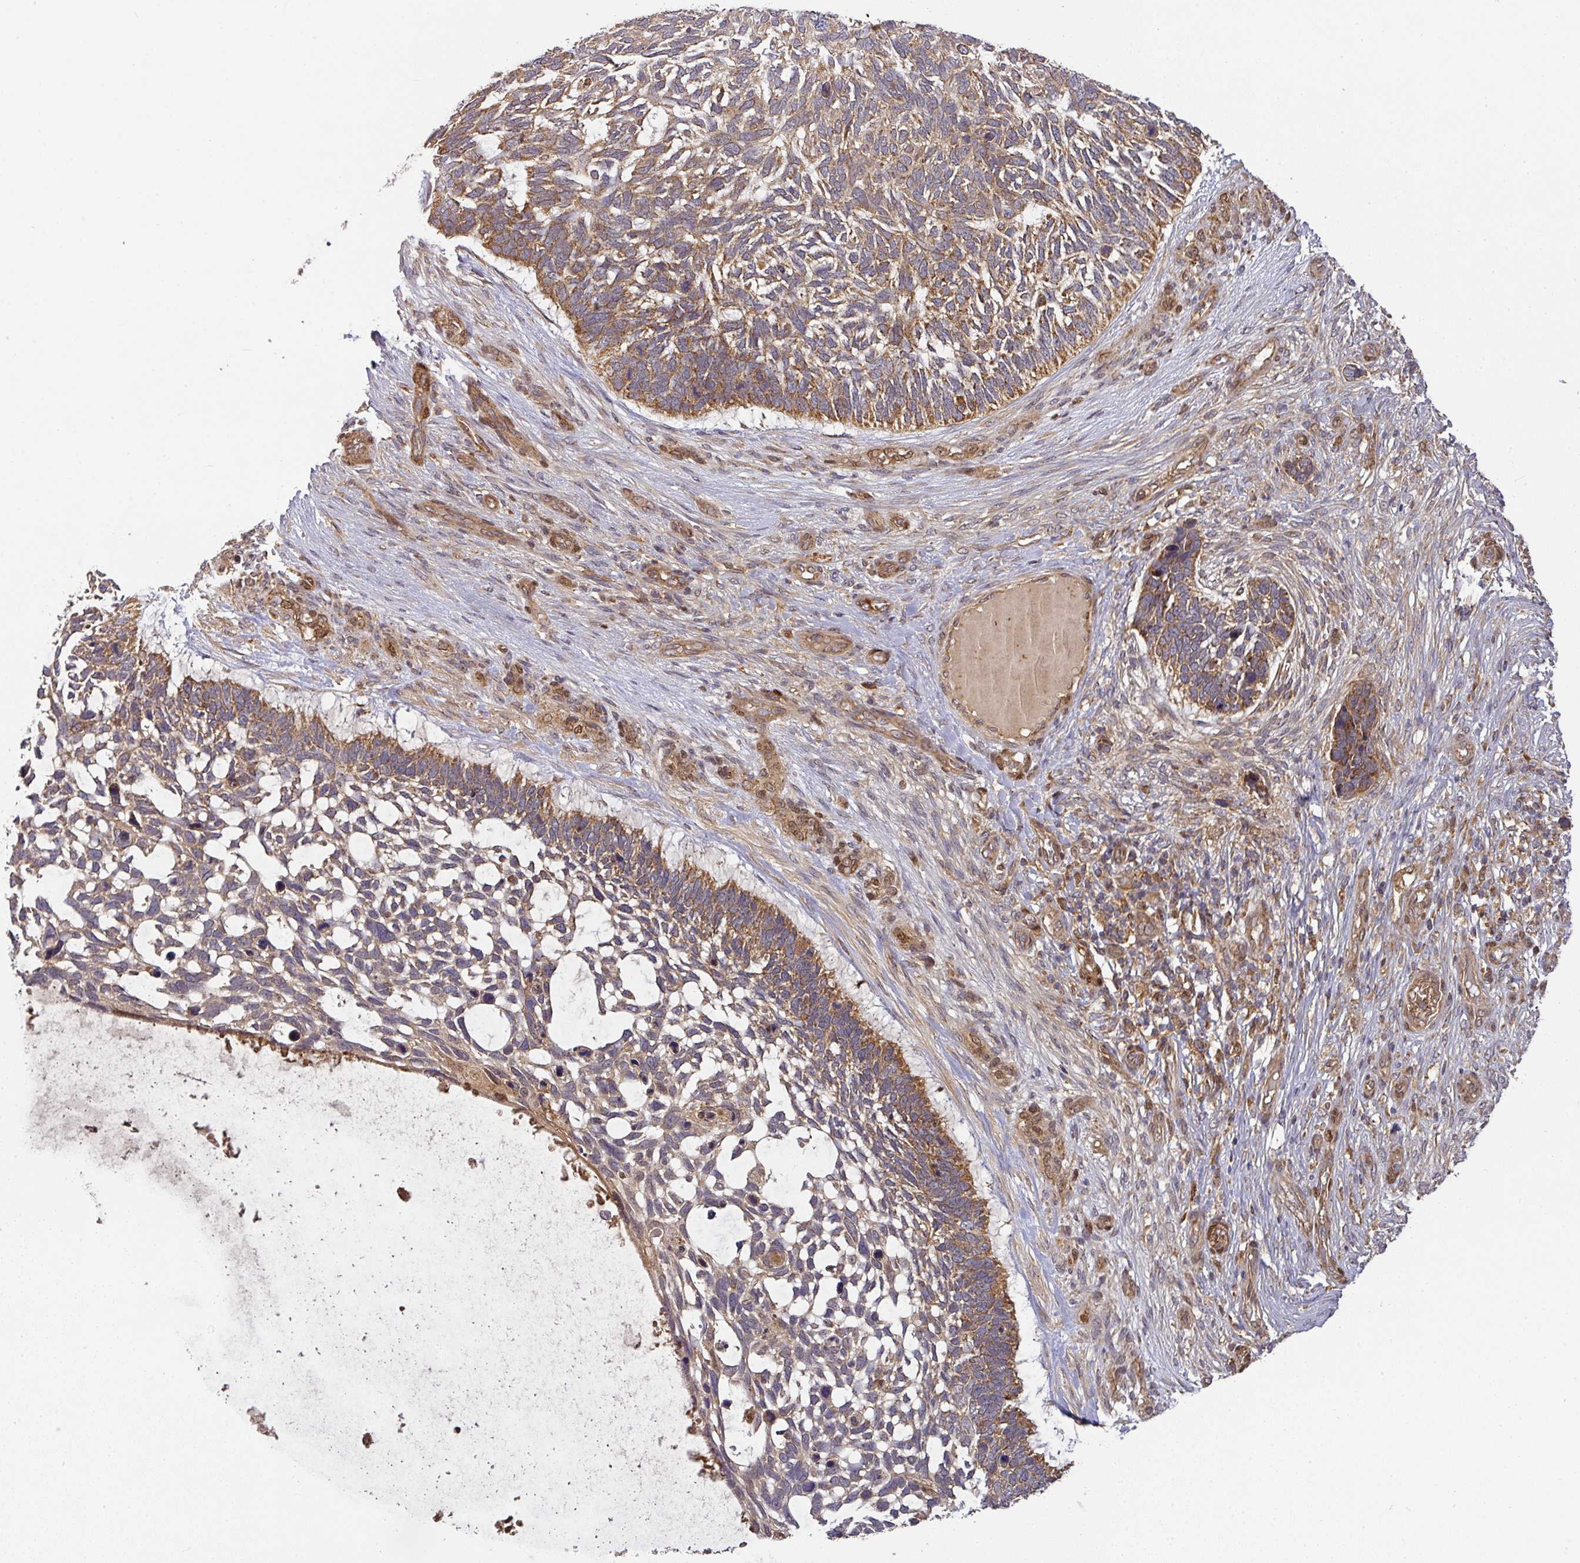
{"staining": {"intensity": "moderate", "quantity": "25%-75%", "location": "cytoplasmic/membranous"}, "tissue": "skin cancer", "cell_type": "Tumor cells", "image_type": "cancer", "snomed": [{"axis": "morphology", "description": "Basal cell carcinoma"}, {"axis": "topography", "description": "Skin"}], "caption": "Human skin cancer (basal cell carcinoma) stained for a protein (brown) reveals moderate cytoplasmic/membranous positive expression in about 25%-75% of tumor cells.", "gene": "MALSU1", "patient": {"sex": "male", "age": 88}}